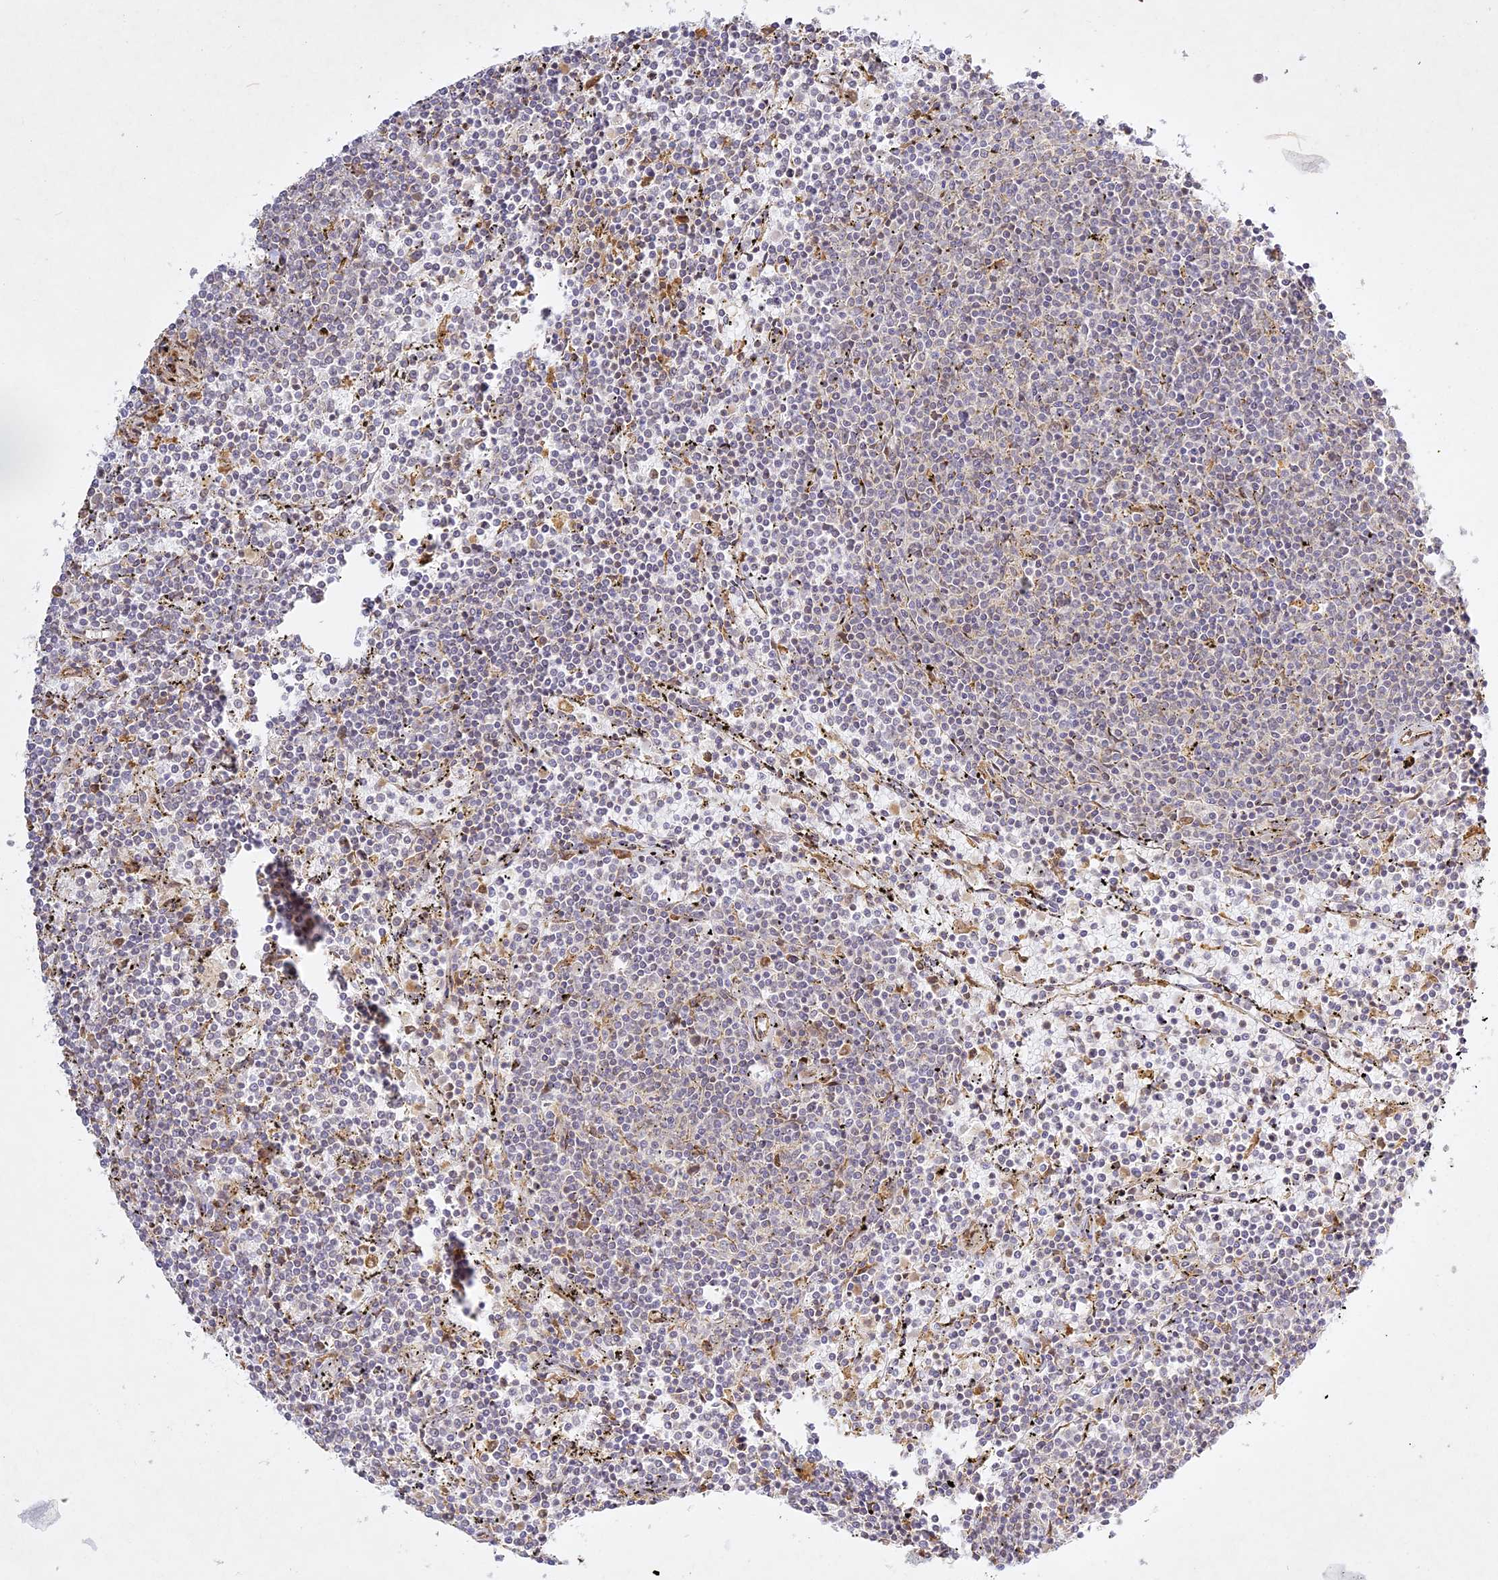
{"staining": {"intensity": "negative", "quantity": "none", "location": "none"}, "tissue": "lymphoma", "cell_type": "Tumor cells", "image_type": "cancer", "snomed": [{"axis": "morphology", "description": "Malignant lymphoma, non-Hodgkin's type, Low grade"}, {"axis": "topography", "description": "Spleen"}], "caption": "Human low-grade malignant lymphoma, non-Hodgkin's type stained for a protein using IHC shows no staining in tumor cells.", "gene": "SLC30A5", "patient": {"sex": "female", "age": 50}}